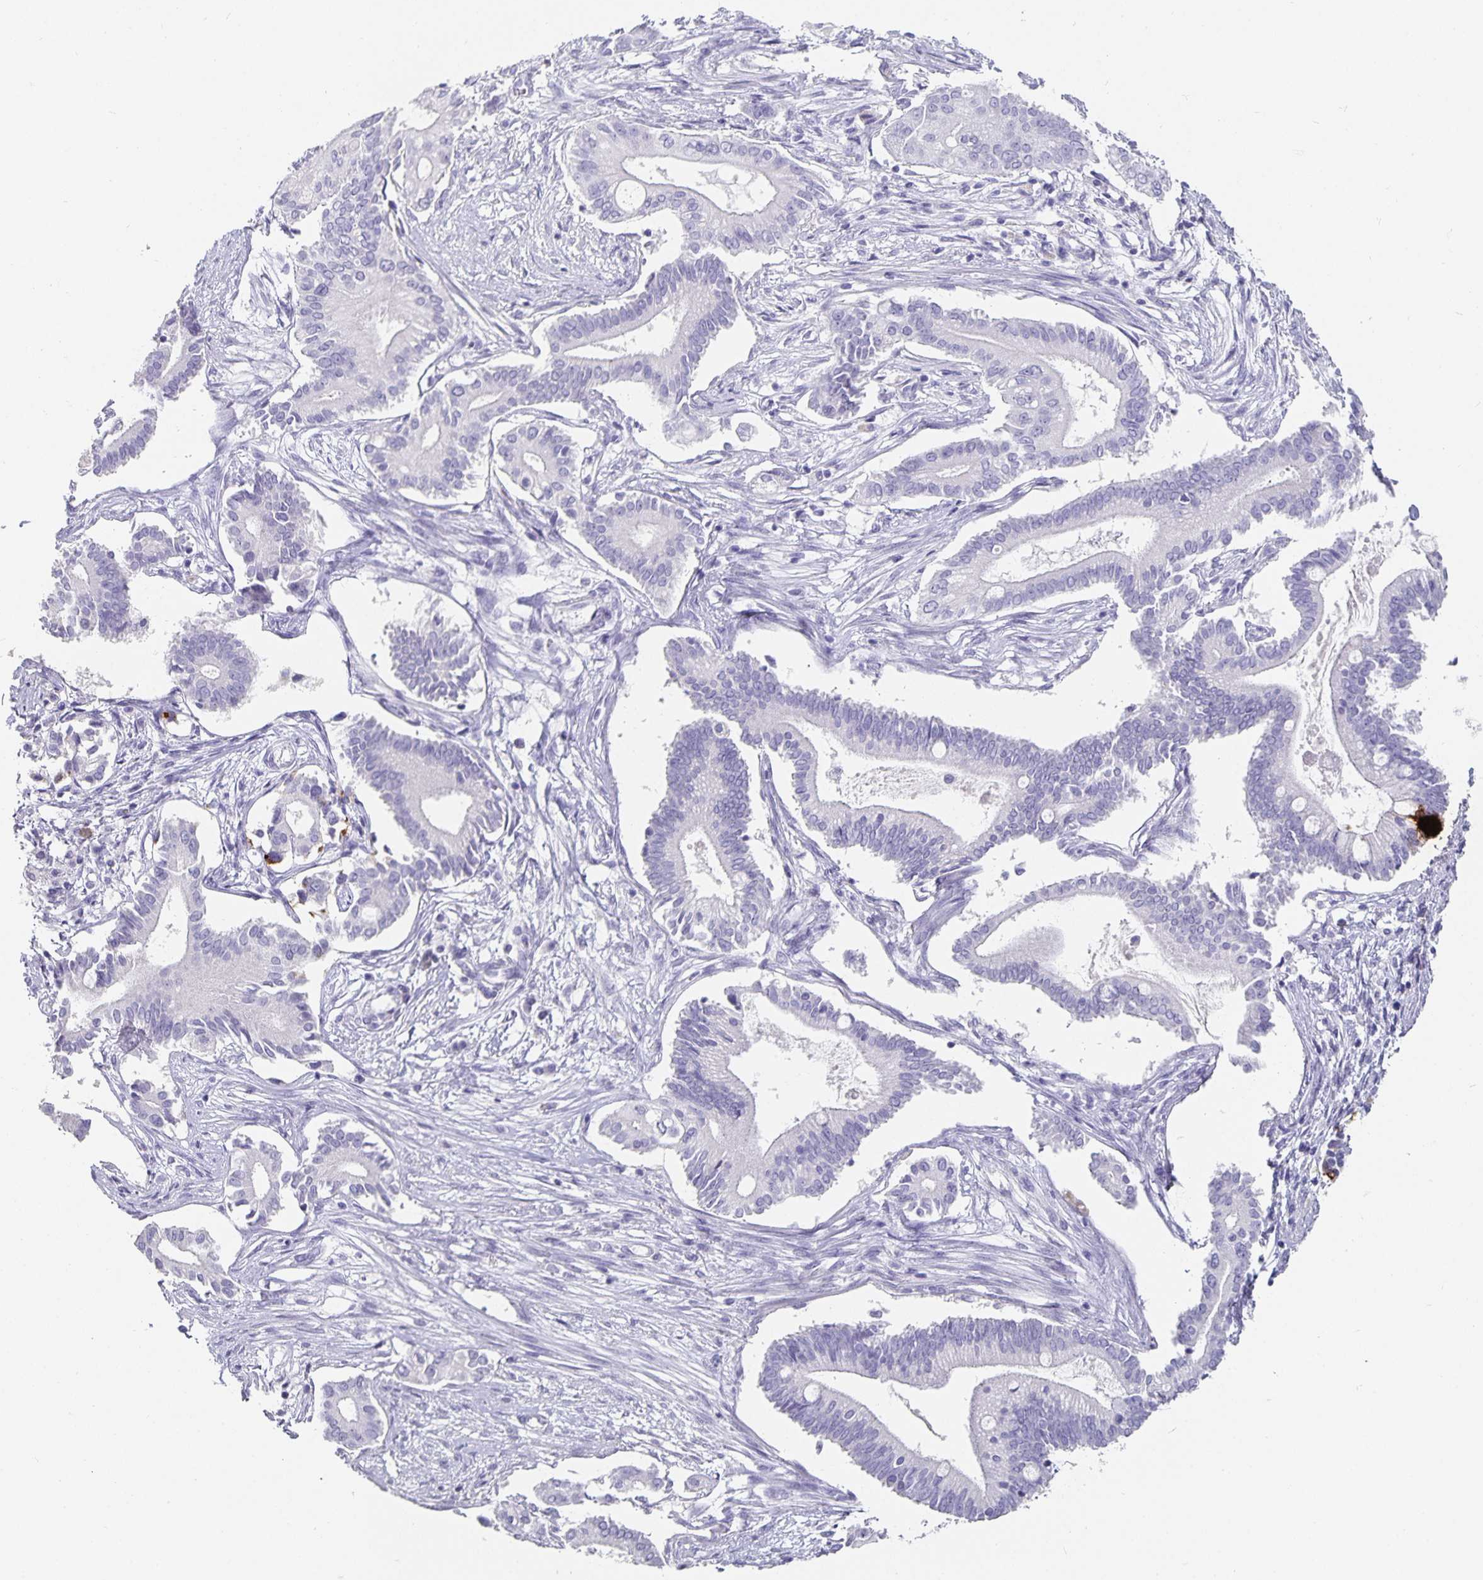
{"staining": {"intensity": "negative", "quantity": "none", "location": "none"}, "tissue": "pancreatic cancer", "cell_type": "Tumor cells", "image_type": "cancer", "snomed": [{"axis": "morphology", "description": "Adenocarcinoma, NOS"}, {"axis": "topography", "description": "Pancreas"}], "caption": "There is no significant positivity in tumor cells of adenocarcinoma (pancreatic). The staining is performed using DAB brown chromogen with nuclei counter-stained in using hematoxylin.", "gene": "CHGA", "patient": {"sex": "female", "age": 68}}